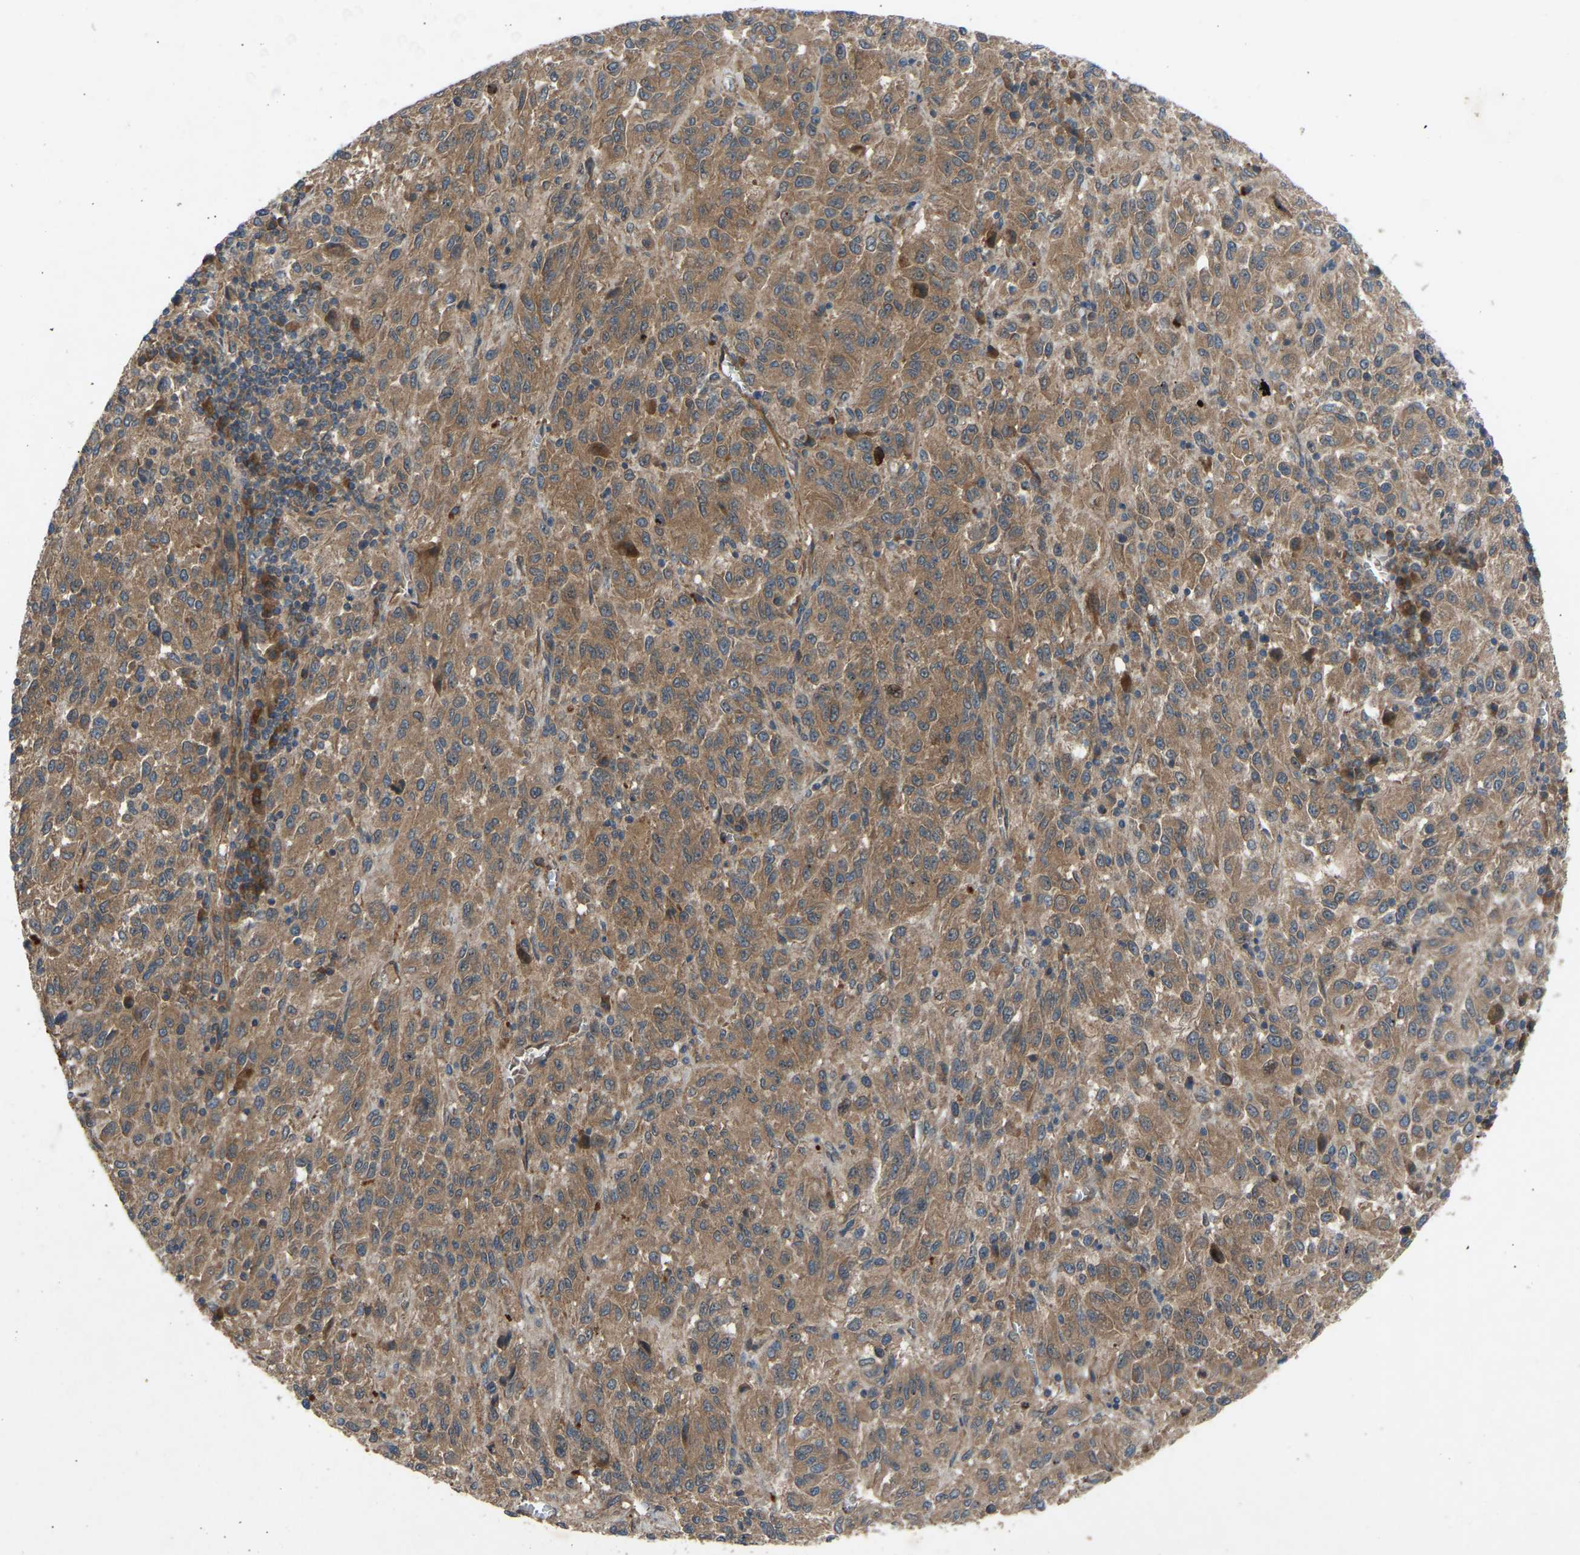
{"staining": {"intensity": "moderate", "quantity": ">75%", "location": "cytoplasmic/membranous"}, "tissue": "melanoma", "cell_type": "Tumor cells", "image_type": "cancer", "snomed": [{"axis": "morphology", "description": "Malignant melanoma, Metastatic site"}, {"axis": "topography", "description": "Lung"}], "caption": "Immunohistochemical staining of melanoma shows medium levels of moderate cytoplasmic/membranous positivity in about >75% of tumor cells.", "gene": "GAS2L1", "patient": {"sex": "male", "age": 64}}